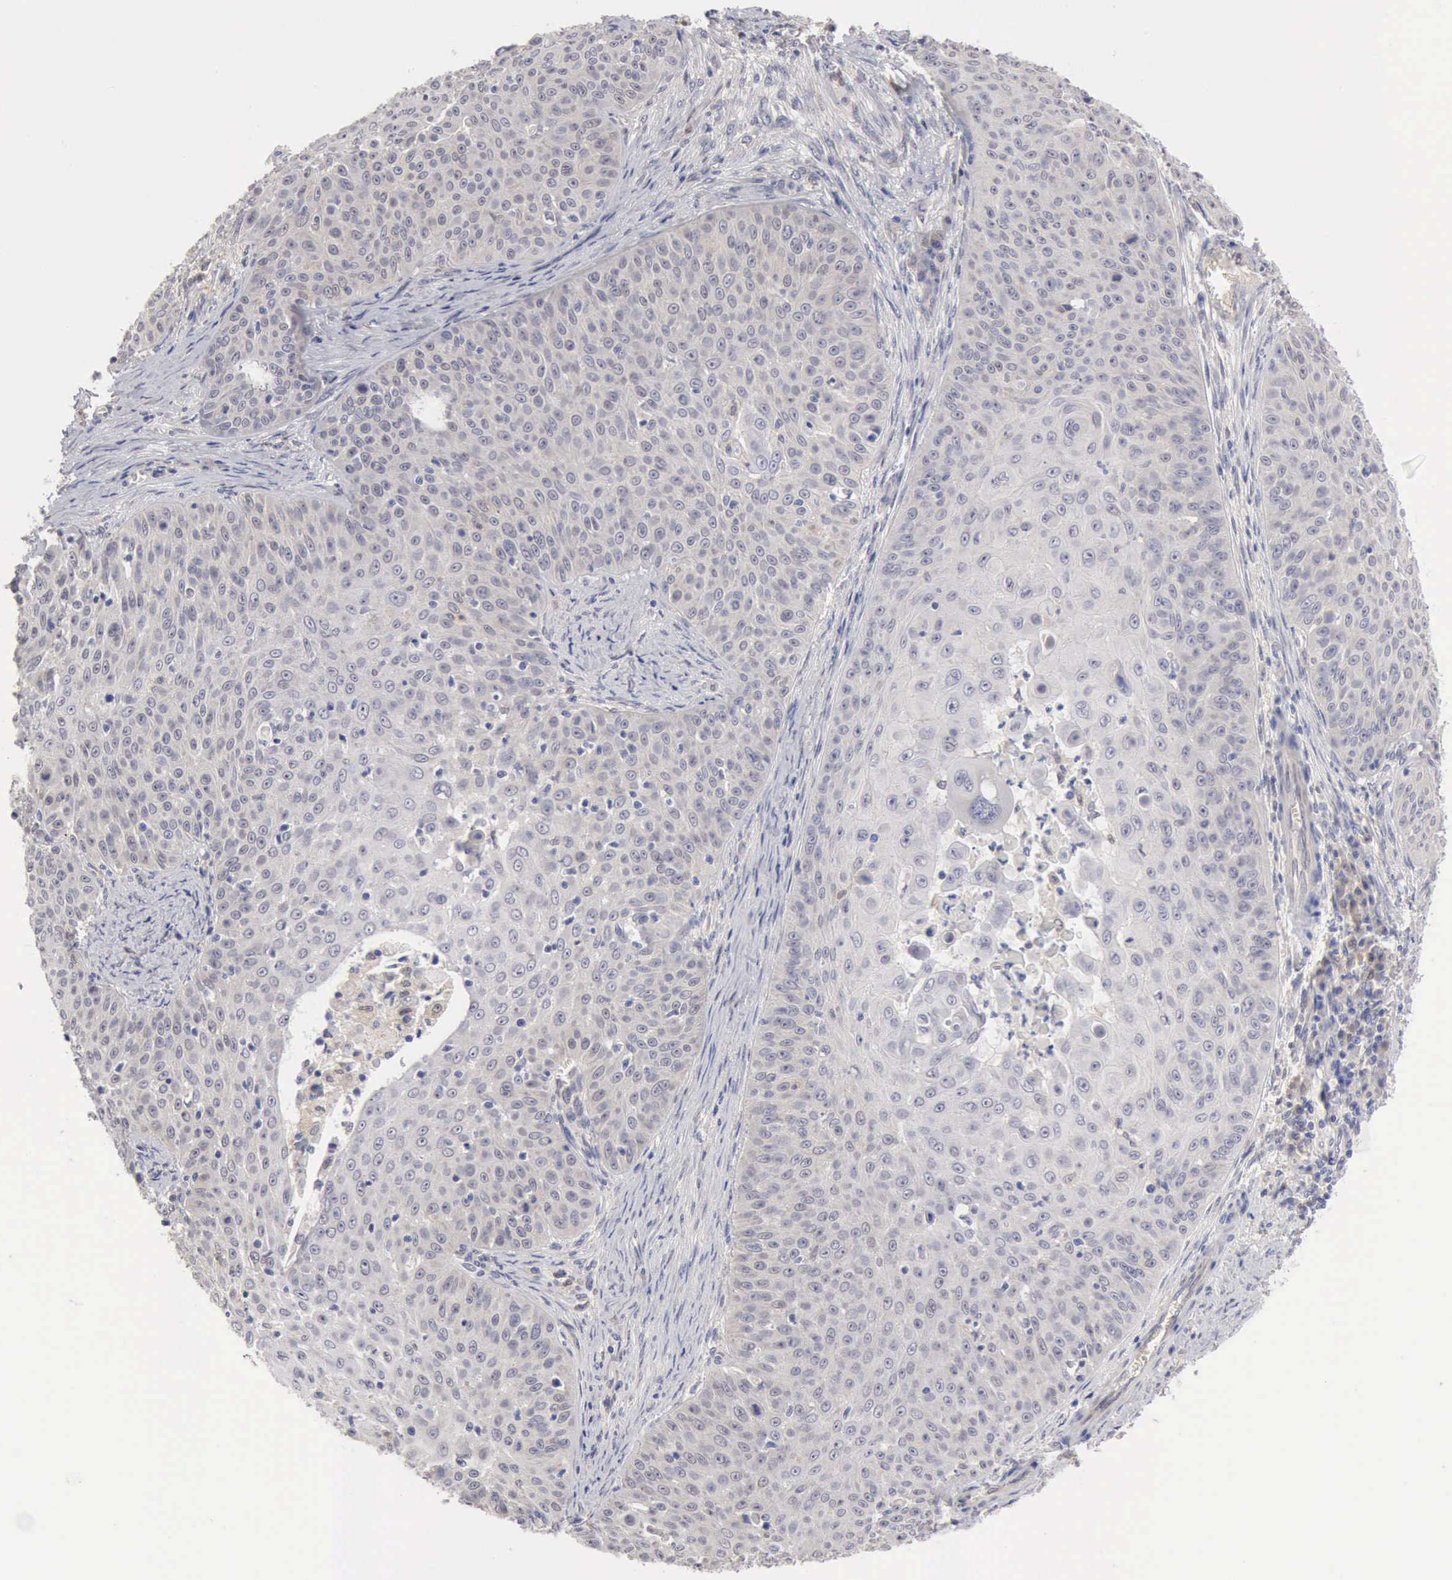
{"staining": {"intensity": "weak", "quantity": "25%-75%", "location": "cytoplasmic/membranous"}, "tissue": "skin cancer", "cell_type": "Tumor cells", "image_type": "cancer", "snomed": [{"axis": "morphology", "description": "Squamous cell carcinoma, NOS"}, {"axis": "topography", "description": "Skin"}], "caption": "Weak cytoplasmic/membranous expression is seen in about 25%-75% of tumor cells in skin cancer (squamous cell carcinoma).", "gene": "PTGR2", "patient": {"sex": "male", "age": 82}}